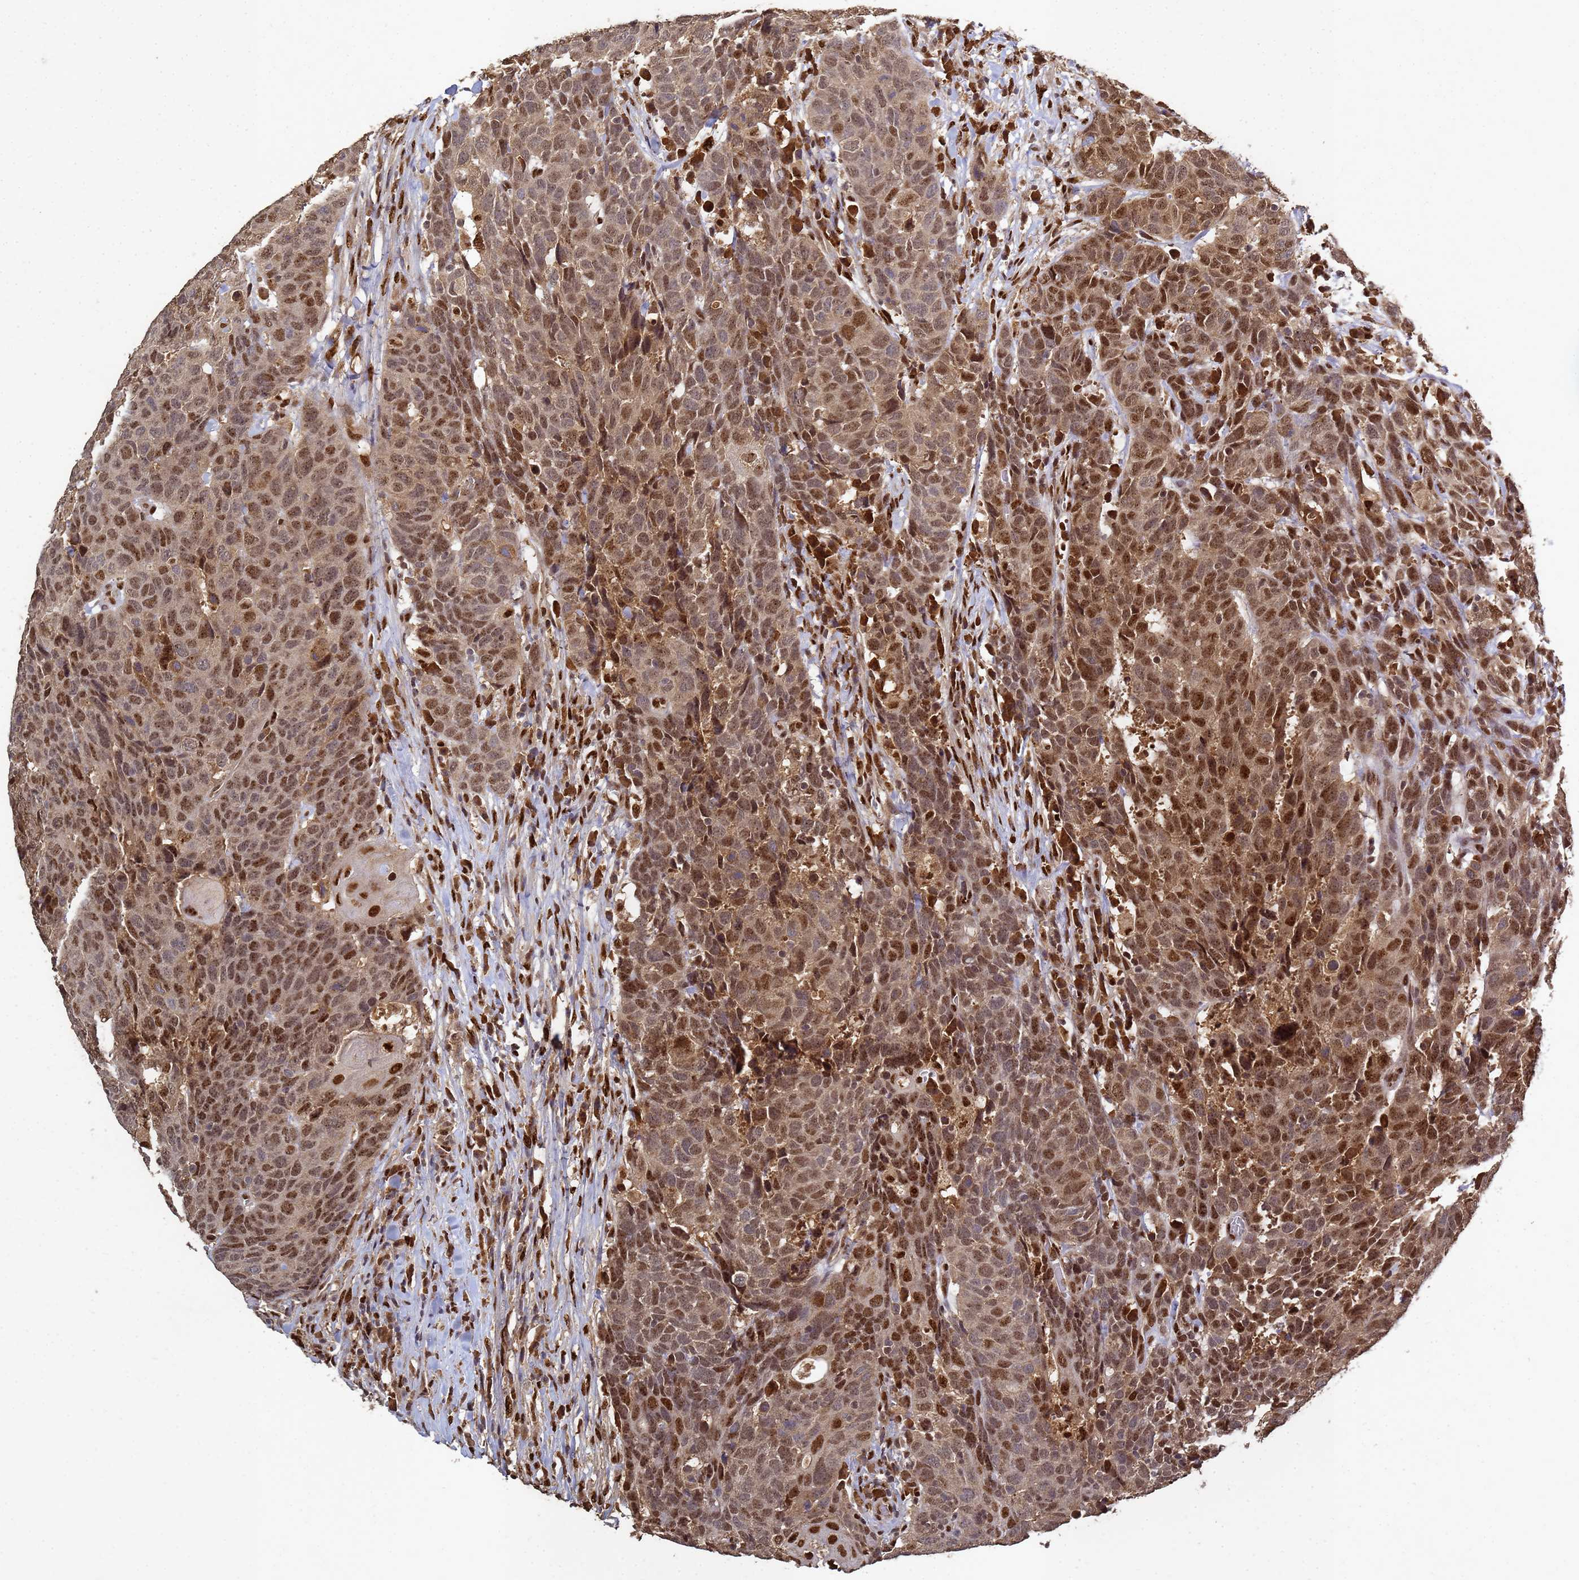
{"staining": {"intensity": "moderate", "quantity": ">75%", "location": "nuclear"}, "tissue": "head and neck cancer", "cell_type": "Tumor cells", "image_type": "cancer", "snomed": [{"axis": "morphology", "description": "Squamous cell carcinoma, NOS"}, {"axis": "topography", "description": "Head-Neck"}], "caption": "Immunohistochemistry (IHC) (DAB) staining of head and neck squamous cell carcinoma exhibits moderate nuclear protein staining in approximately >75% of tumor cells. (DAB IHC, brown staining for protein, blue staining for nuclei).", "gene": "SECISBP2", "patient": {"sex": "male", "age": 66}}